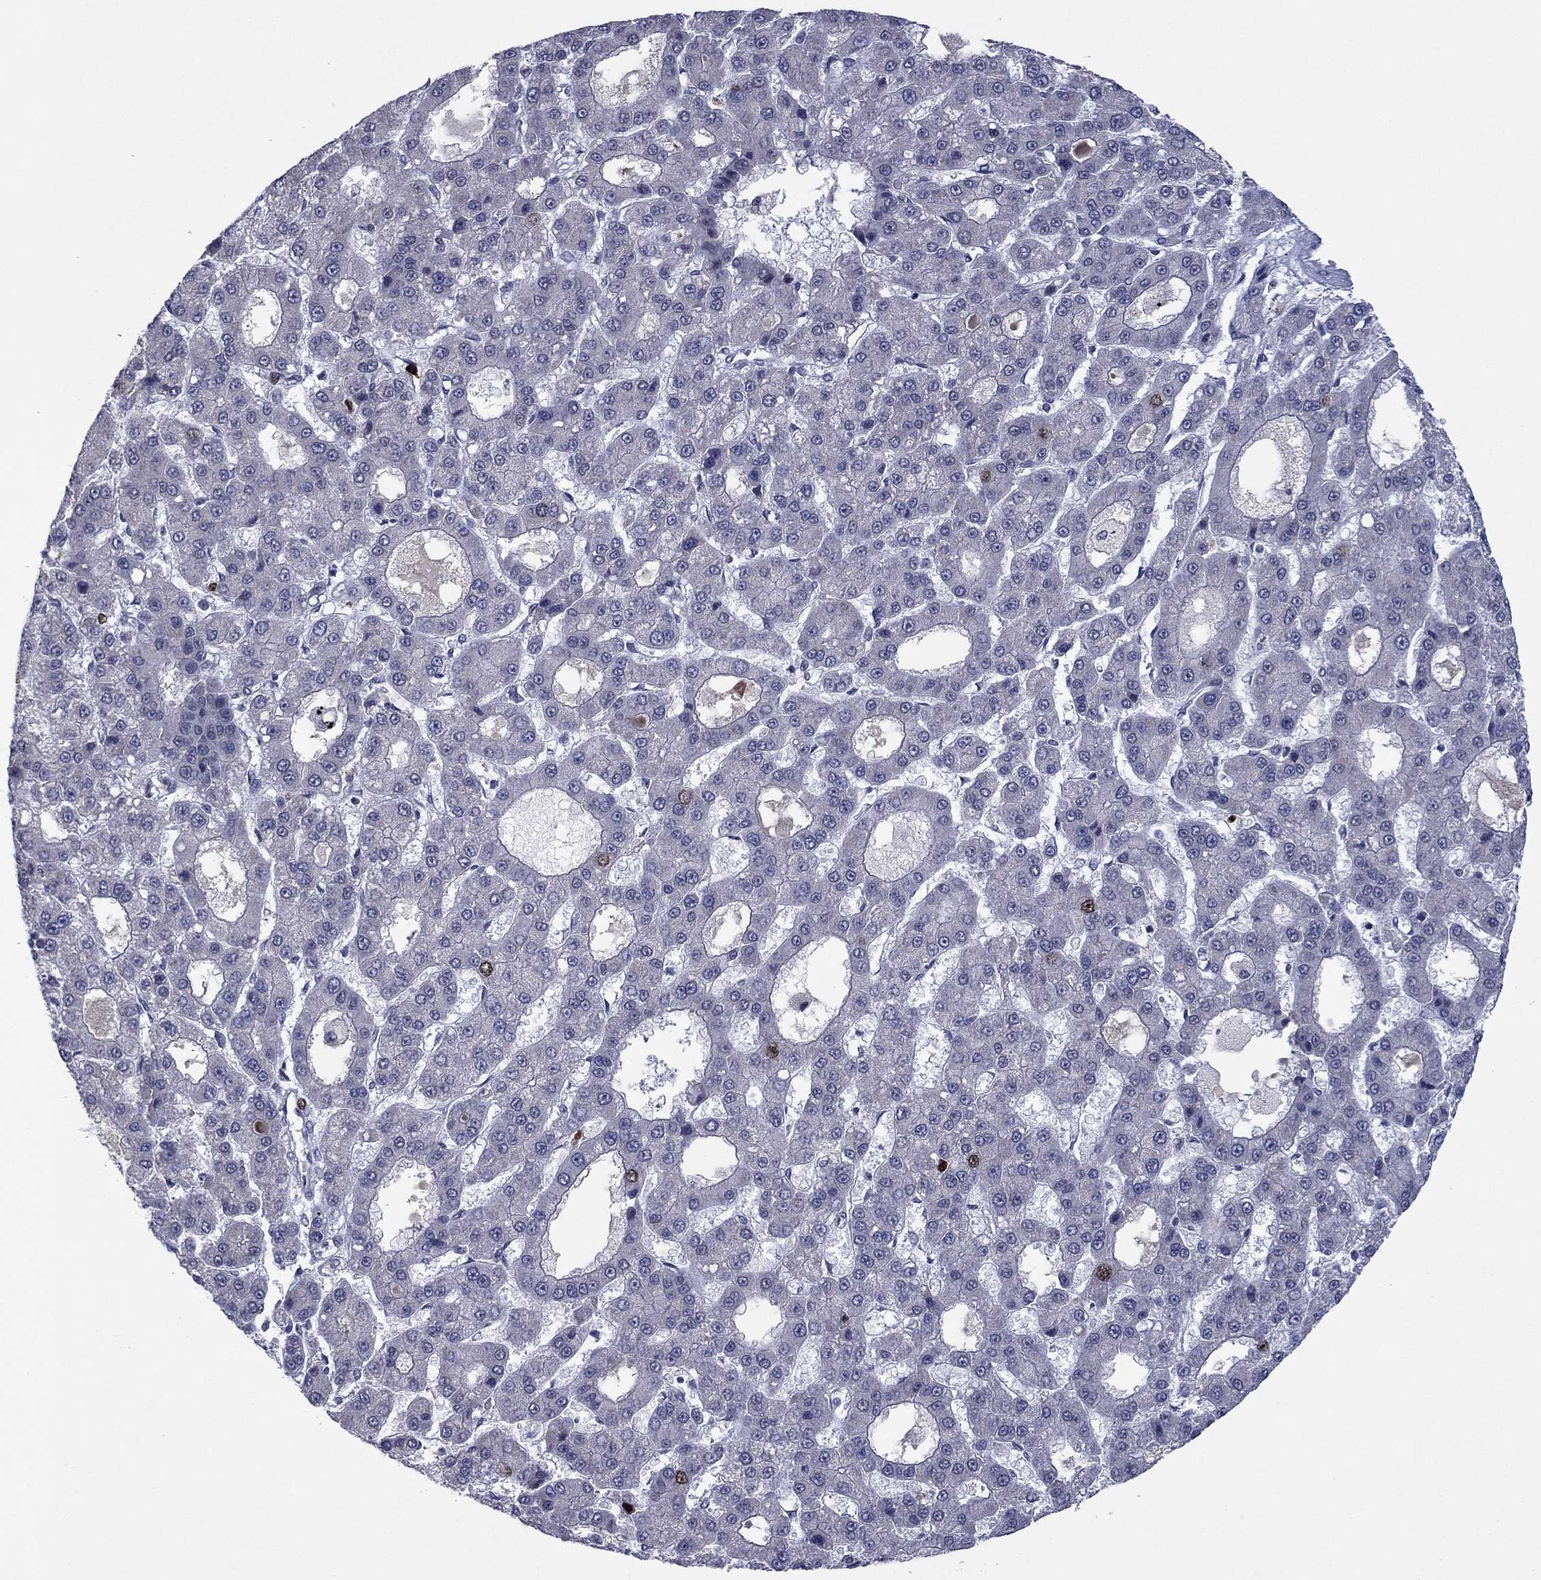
{"staining": {"intensity": "strong", "quantity": "<25%", "location": "nuclear"}, "tissue": "liver cancer", "cell_type": "Tumor cells", "image_type": "cancer", "snomed": [{"axis": "morphology", "description": "Carcinoma, Hepatocellular, NOS"}, {"axis": "topography", "description": "Liver"}], "caption": "This is an image of IHC staining of liver cancer (hepatocellular carcinoma), which shows strong staining in the nuclear of tumor cells.", "gene": "CDCA5", "patient": {"sex": "male", "age": 70}}